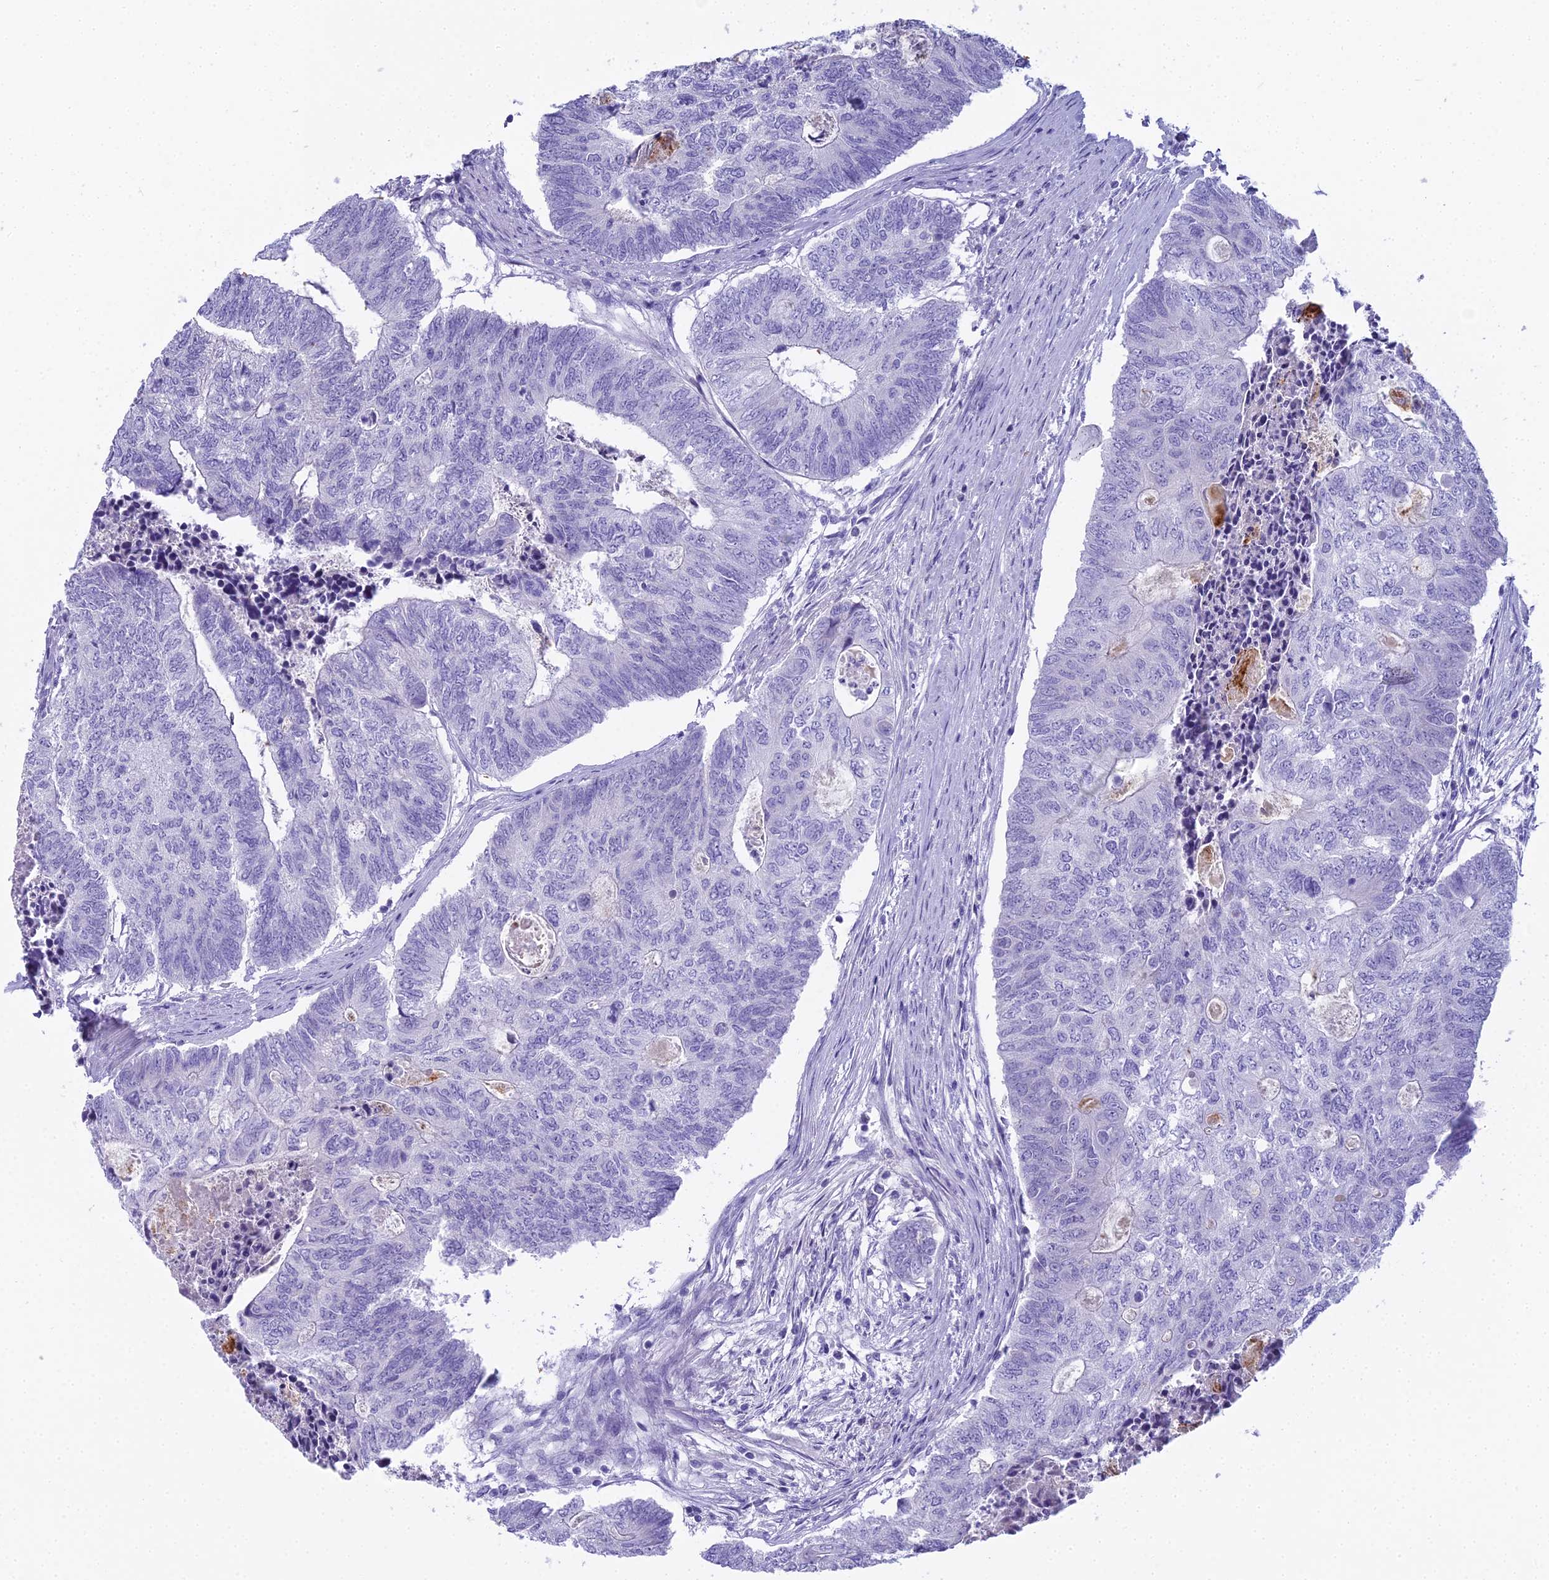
{"staining": {"intensity": "negative", "quantity": "none", "location": "none"}, "tissue": "colorectal cancer", "cell_type": "Tumor cells", "image_type": "cancer", "snomed": [{"axis": "morphology", "description": "Adenocarcinoma, NOS"}, {"axis": "topography", "description": "Colon"}], "caption": "Immunohistochemical staining of adenocarcinoma (colorectal) demonstrates no significant expression in tumor cells. (Brightfield microscopy of DAB (3,3'-diaminobenzidine) IHC at high magnification).", "gene": "UNC80", "patient": {"sex": "female", "age": 67}}